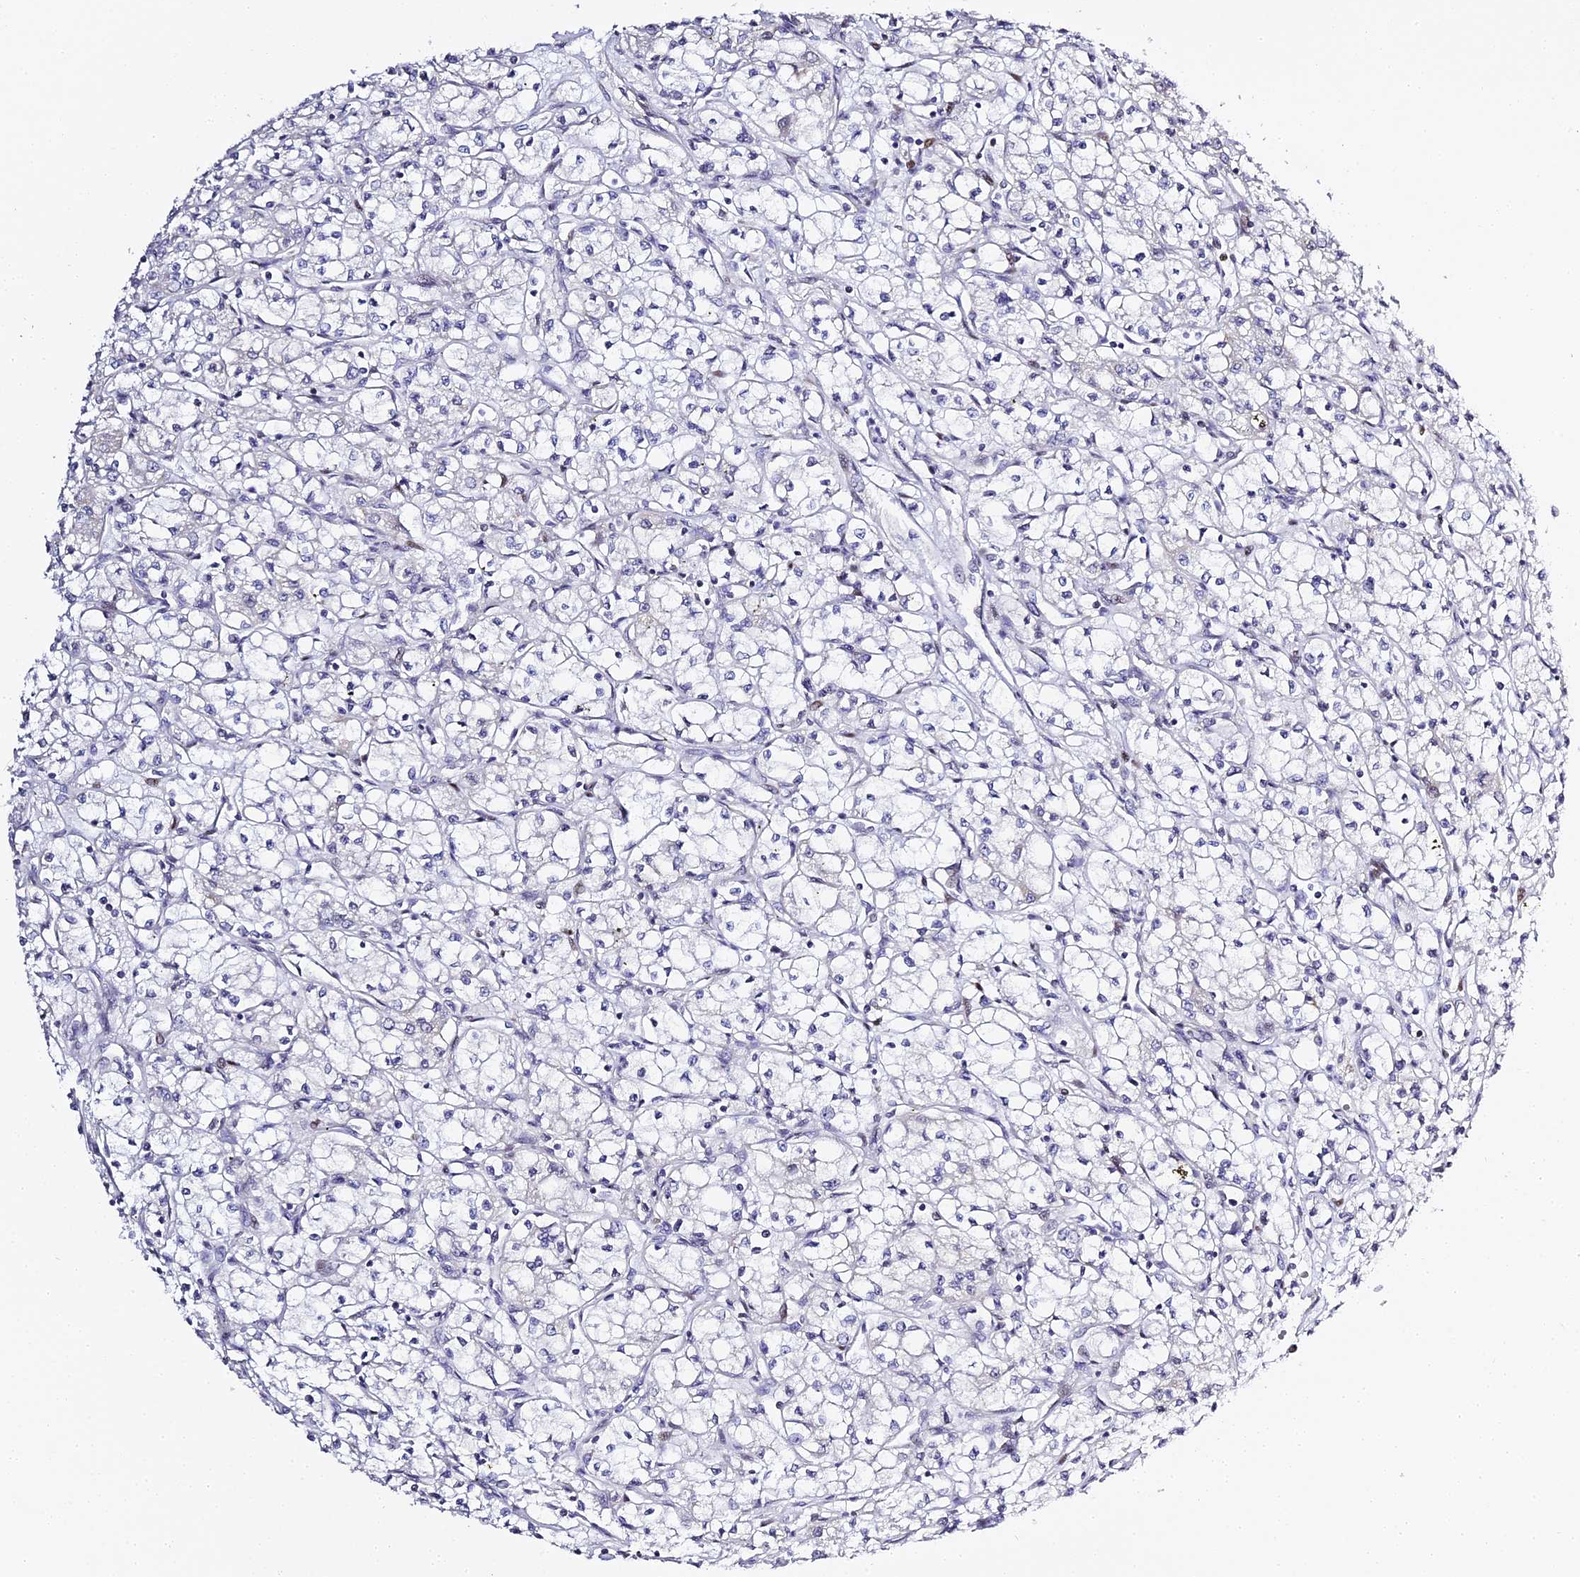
{"staining": {"intensity": "negative", "quantity": "none", "location": "none"}, "tissue": "renal cancer", "cell_type": "Tumor cells", "image_type": "cancer", "snomed": [{"axis": "morphology", "description": "Adenocarcinoma, NOS"}, {"axis": "topography", "description": "Kidney"}], "caption": "Renal adenocarcinoma was stained to show a protein in brown. There is no significant expression in tumor cells.", "gene": "SERP1", "patient": {"sex": "male", "age": 59}}